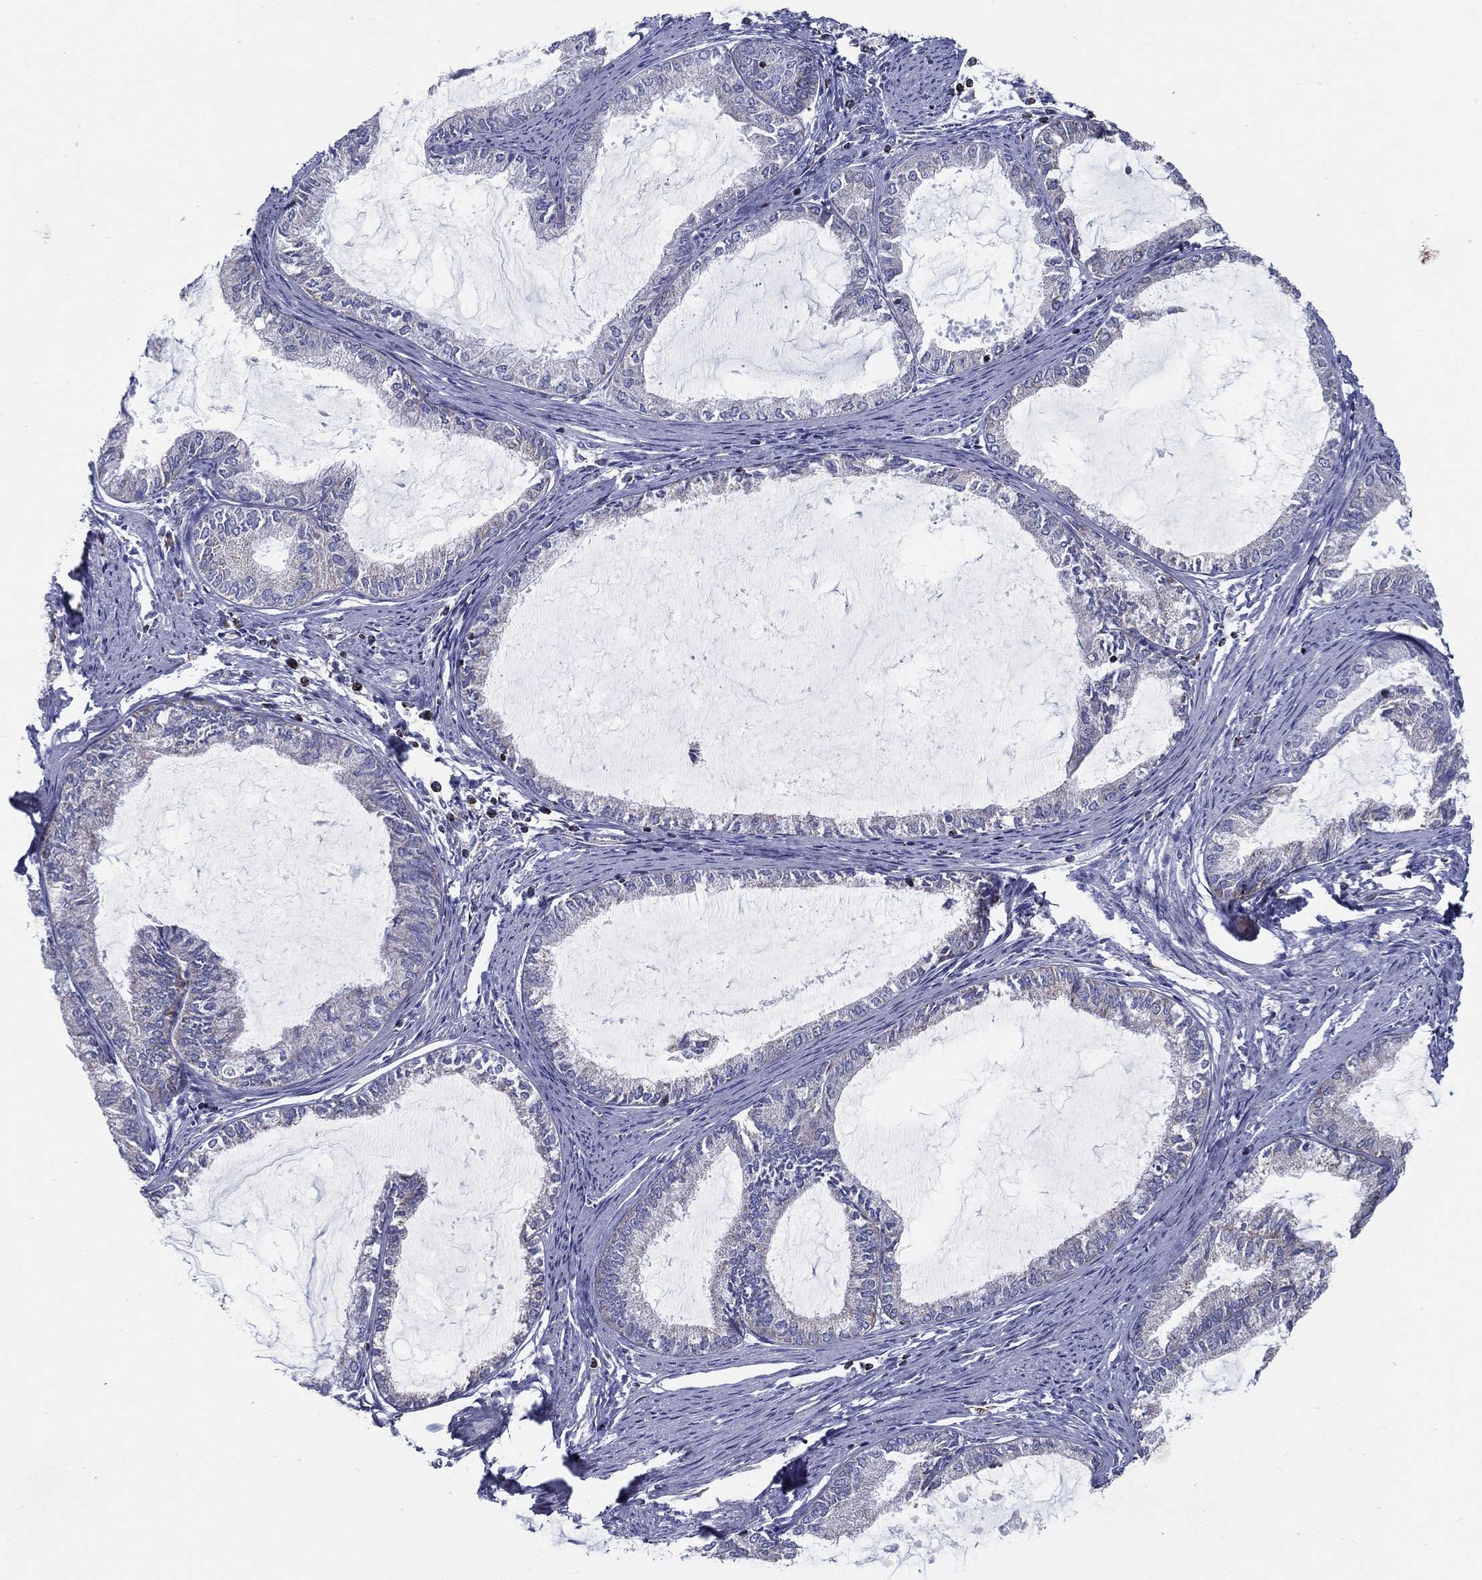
{"staining": {"intensity": "negative", "quantity": "none", "location": "none"}, "tissue": "endometrial cancer", "cell_type": "Tumor cells", "image_type": "cancer", "snomed": [{"axis": "morphology", "description": "Adenocarcinoma, NOS"}, {"axis": "topography", "description": "Endometrium"}], "caption": "Human adenocarcinoma (endometrial) stained for a protein using immunohistochemistry (IHC) demonstrates no positivity in tumor cells.", "gene": "SFXN1", "patient": {"sex": "female", "age": 86}}